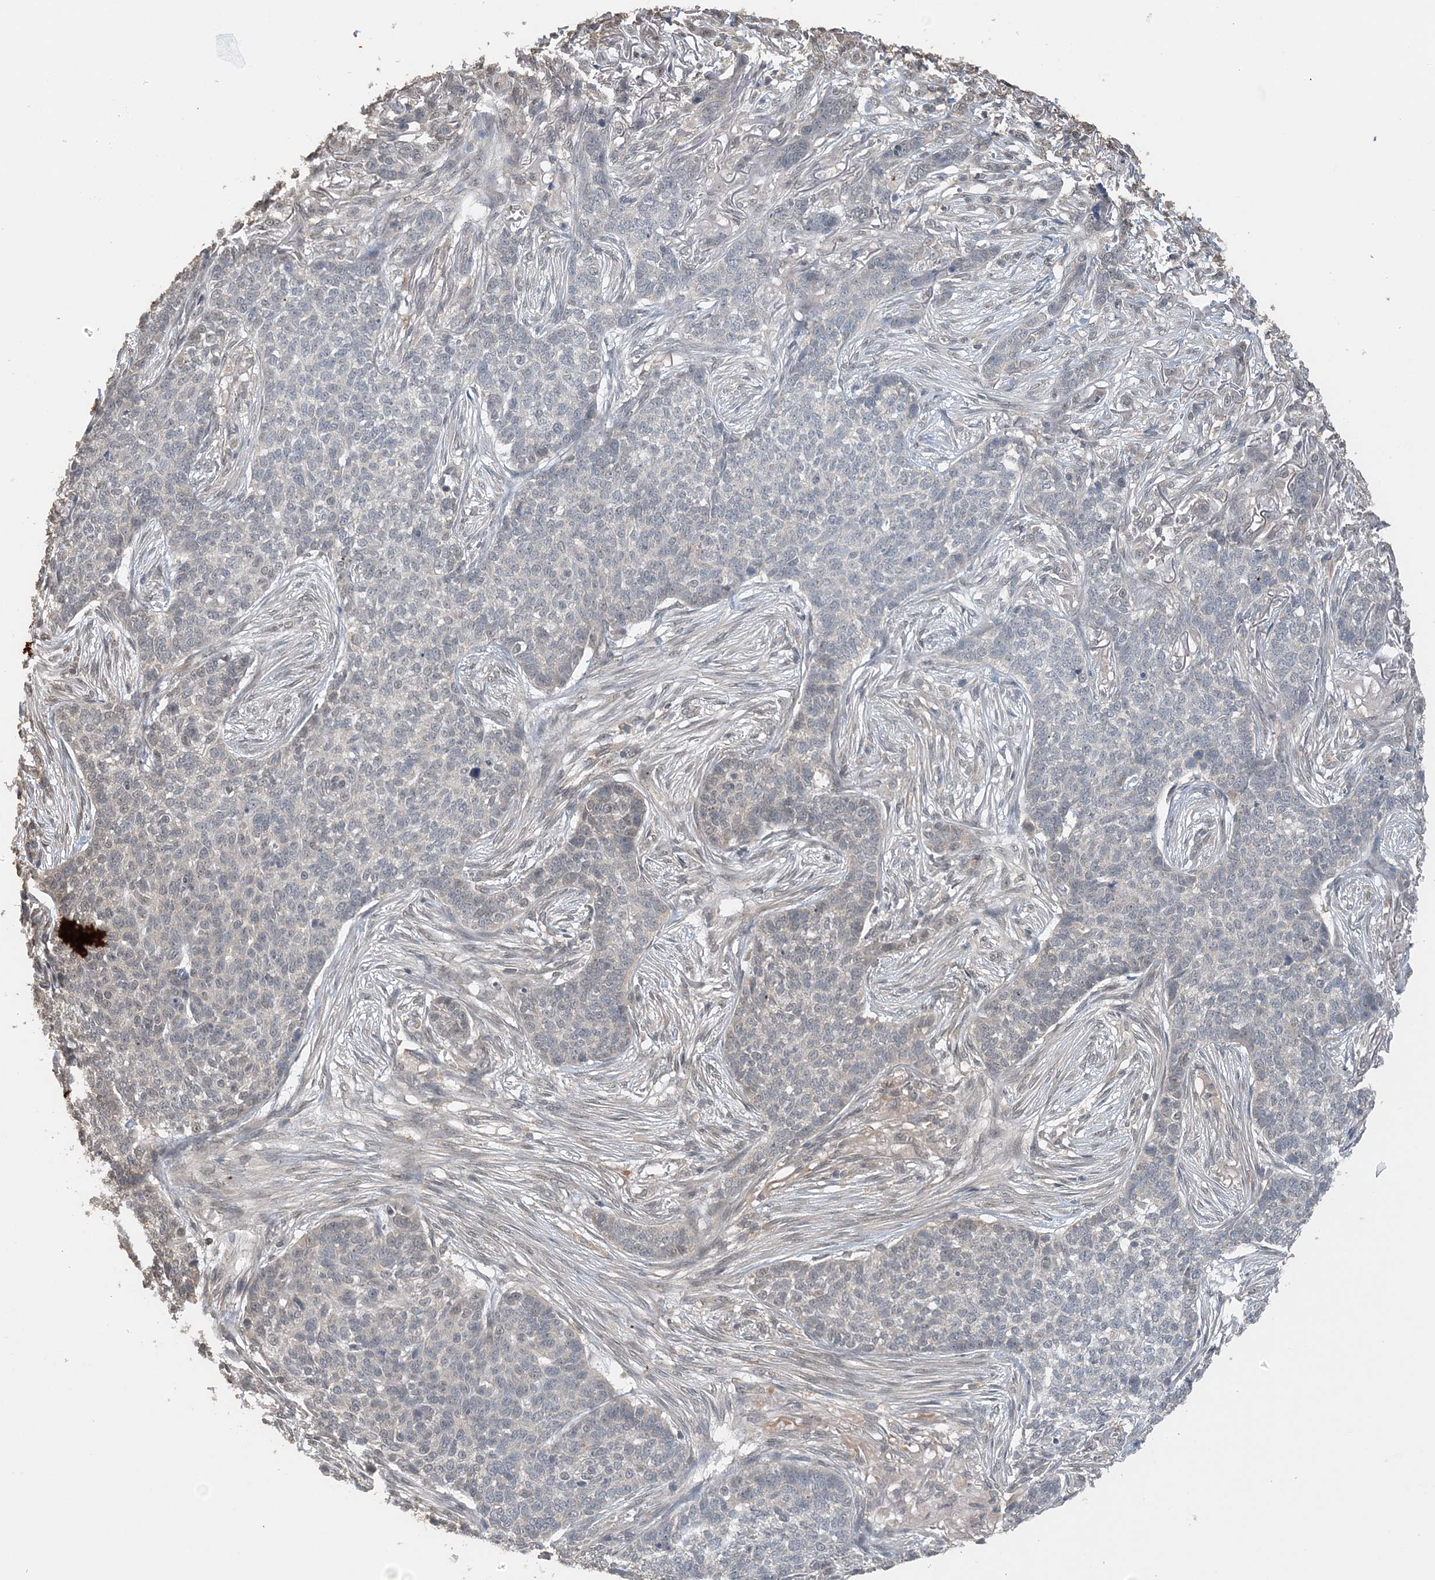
{"staining": {"intensity": "negative", "quantity": "none", "location": "none"}, "tissue": "skin cancer", "cell_type": "Tumor cells", "image_type": "cancer", "snomed": [{"axis": "morphology", "description": "Basal cell carcinoma"}, {"axis": "topography", "description": "Skin"}], "caption": "DAB immunohistochemical staining of skin cancer (basal cell carcinoma) displays no significant positivity in tumor cells.", "gene": "FAM110A", "patient": {"sex": "male", "age": 85}}